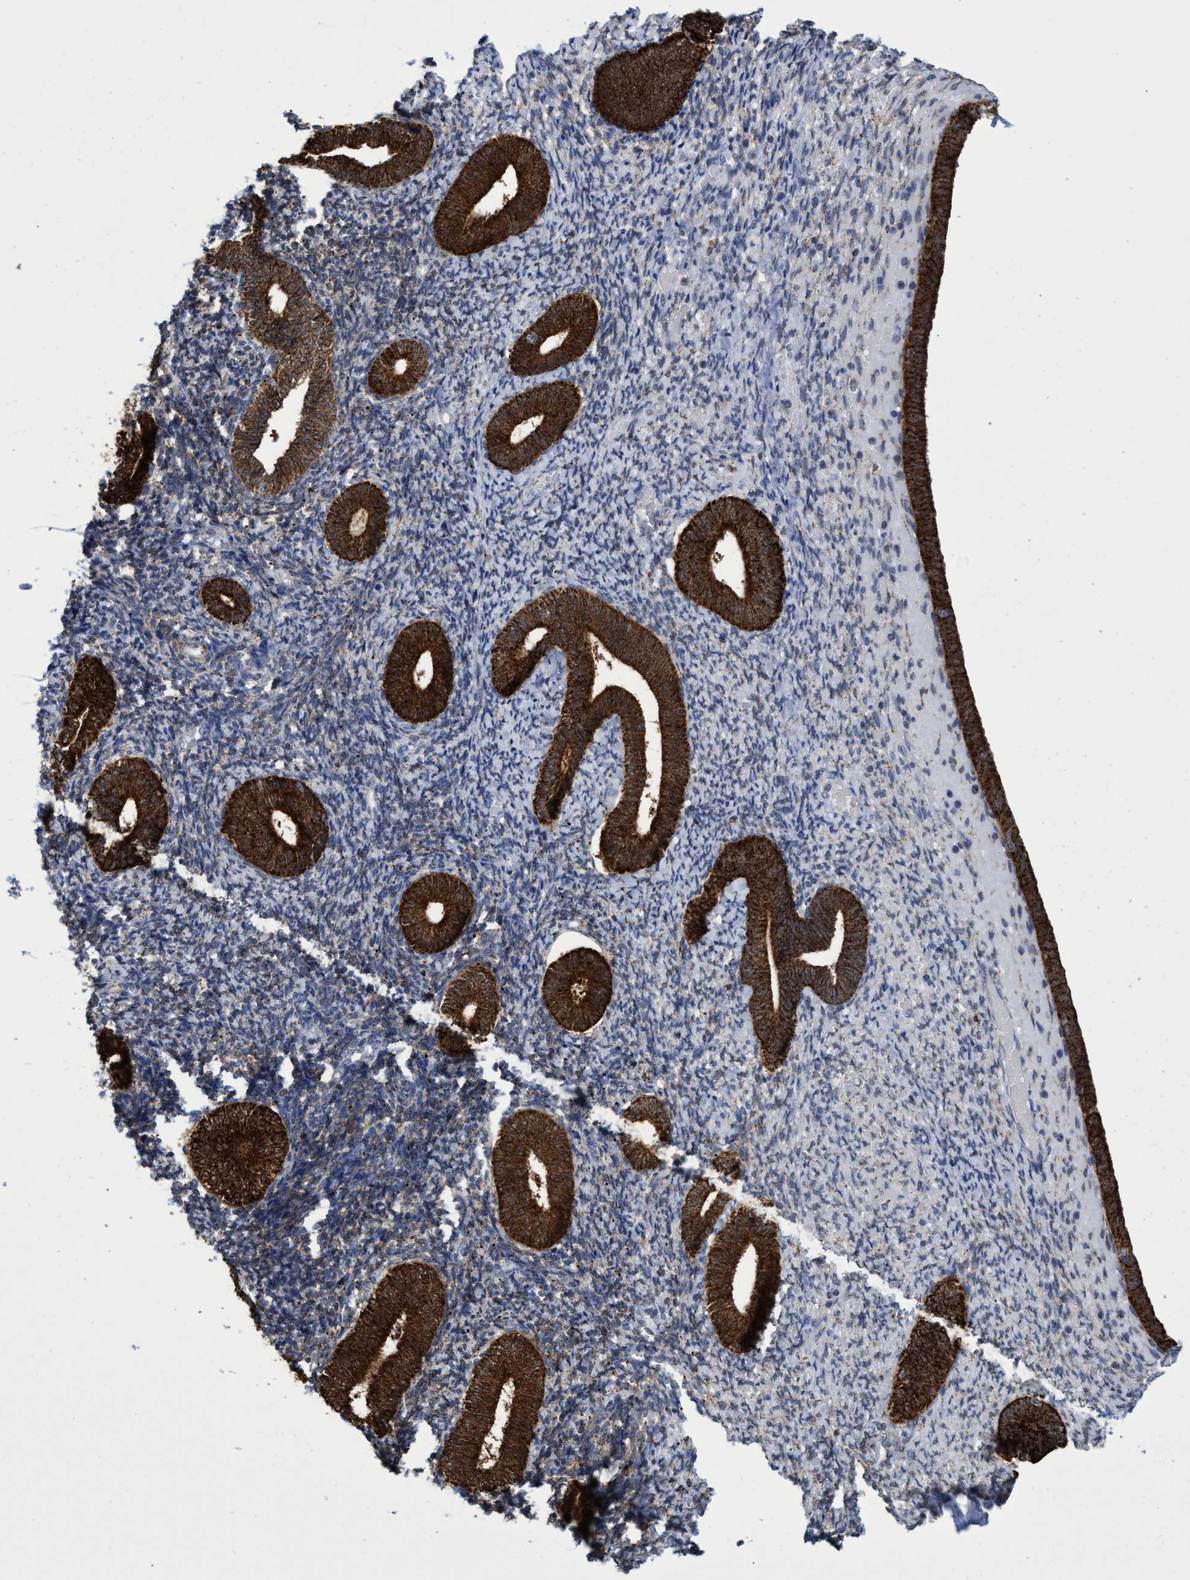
{"staining": {"intensity": "negative", "quantity": "none", "location": "none"}, "tissue": "endometrium", "cell_type": "Cells in endometrial stroma", "image_type": "normal", "snomed": [{"axis": "morphology", "description": "Normal tissue, NOS"}, {"axis": "topography", "description": "Endometrium"}], "caption": "A photomicrograph of endometrium stained for a protein reveals no brown staining in cells in endometrial stroma.", "gene": "CRYZ", "patient": {"sex": "female", "age": 66}}